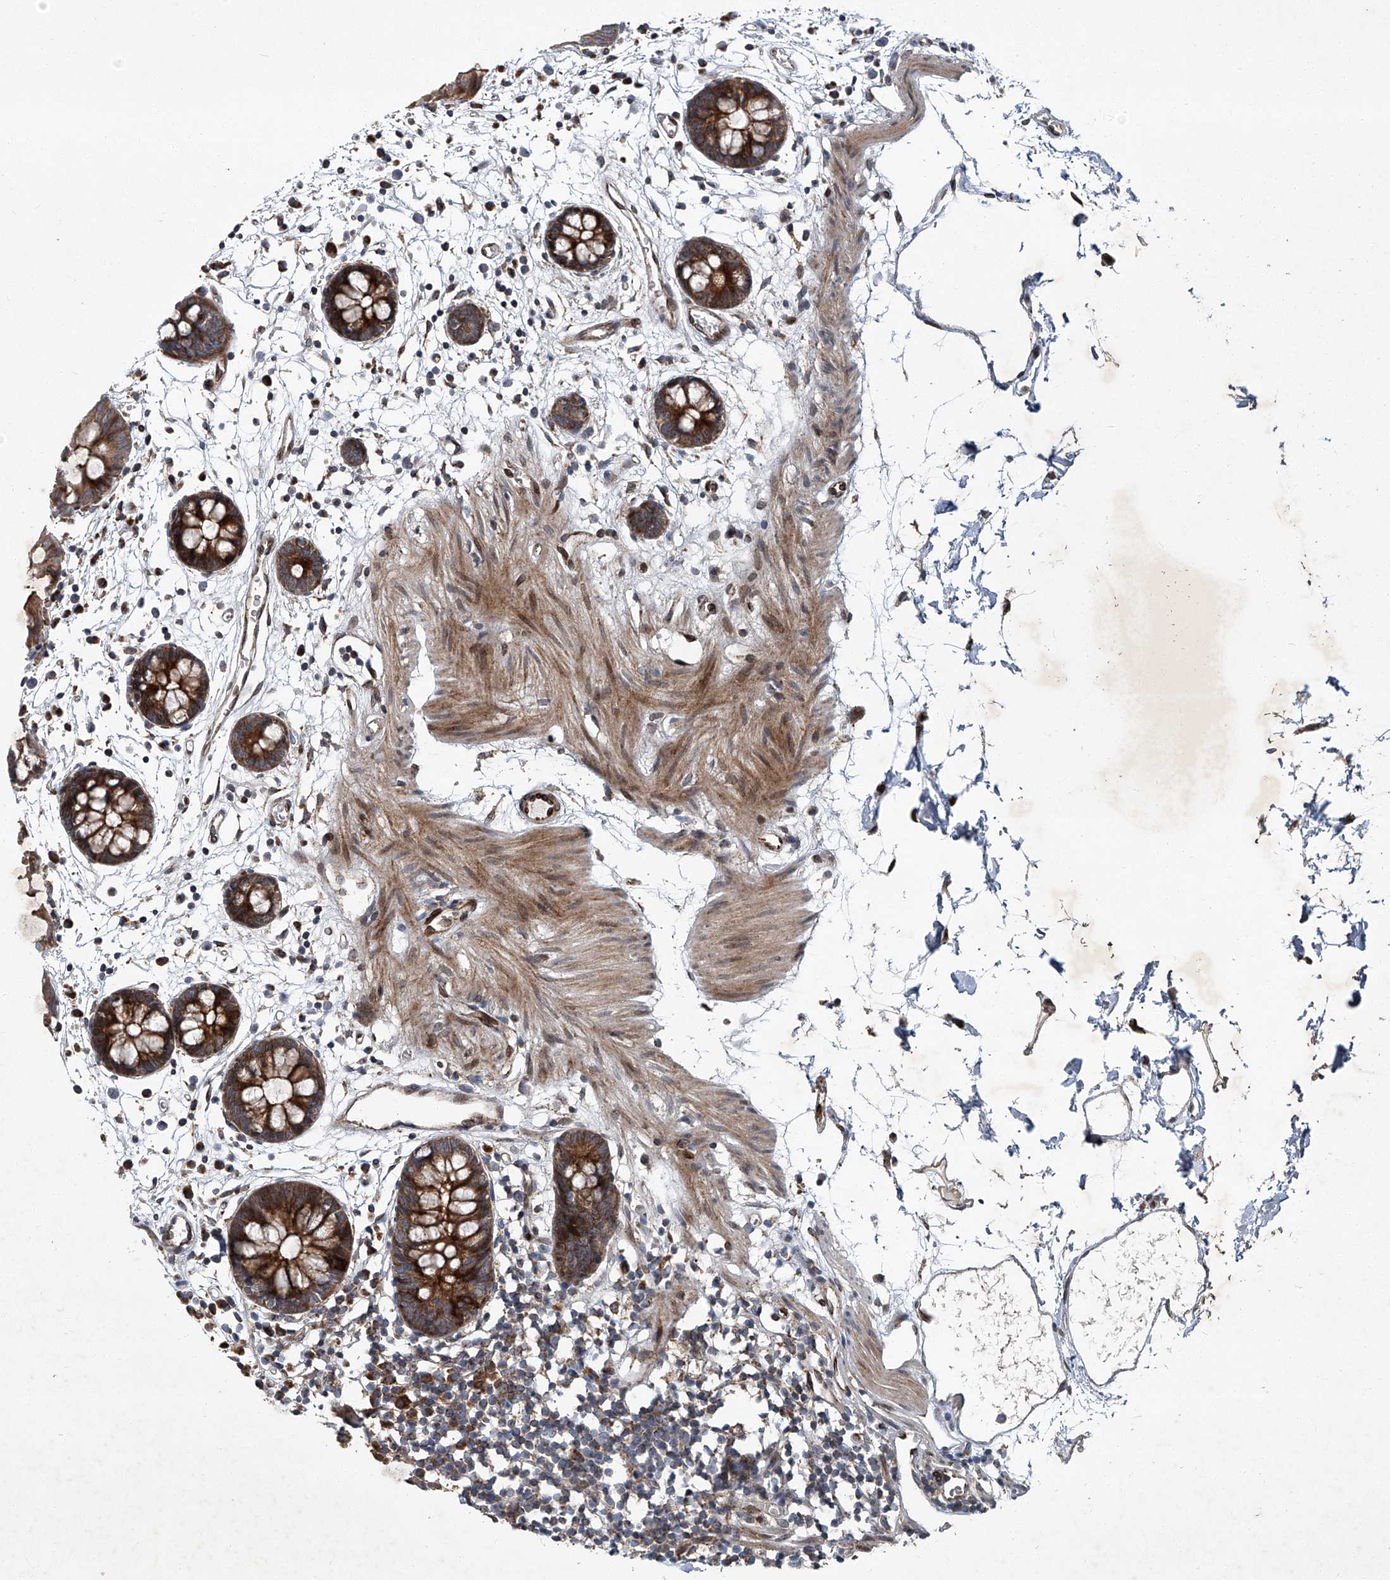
{"staining": {"intensity": "moderate", "quantity": ">75%", "location": "cytoplasmic/membranous"}, "tissue": "colon", "cell_type": "Endothelial cells", "image_type": "normal", "snomed": [{"axis": "morphology", "description": "Normal tissue, NOS"}, {"axis": "topography", "description": "Colon"}], "caption": "Immunohistochemical staining of unremarkable colon reveals medium levels of moderate cytoplasmic/membranous positivity in approximately >75% of endothelial cells. The protein of interest is shown in brown color, while the nuclei are stained blue.", "gene": "GPR132", "patient": {"sex": "male", "age": 56}}